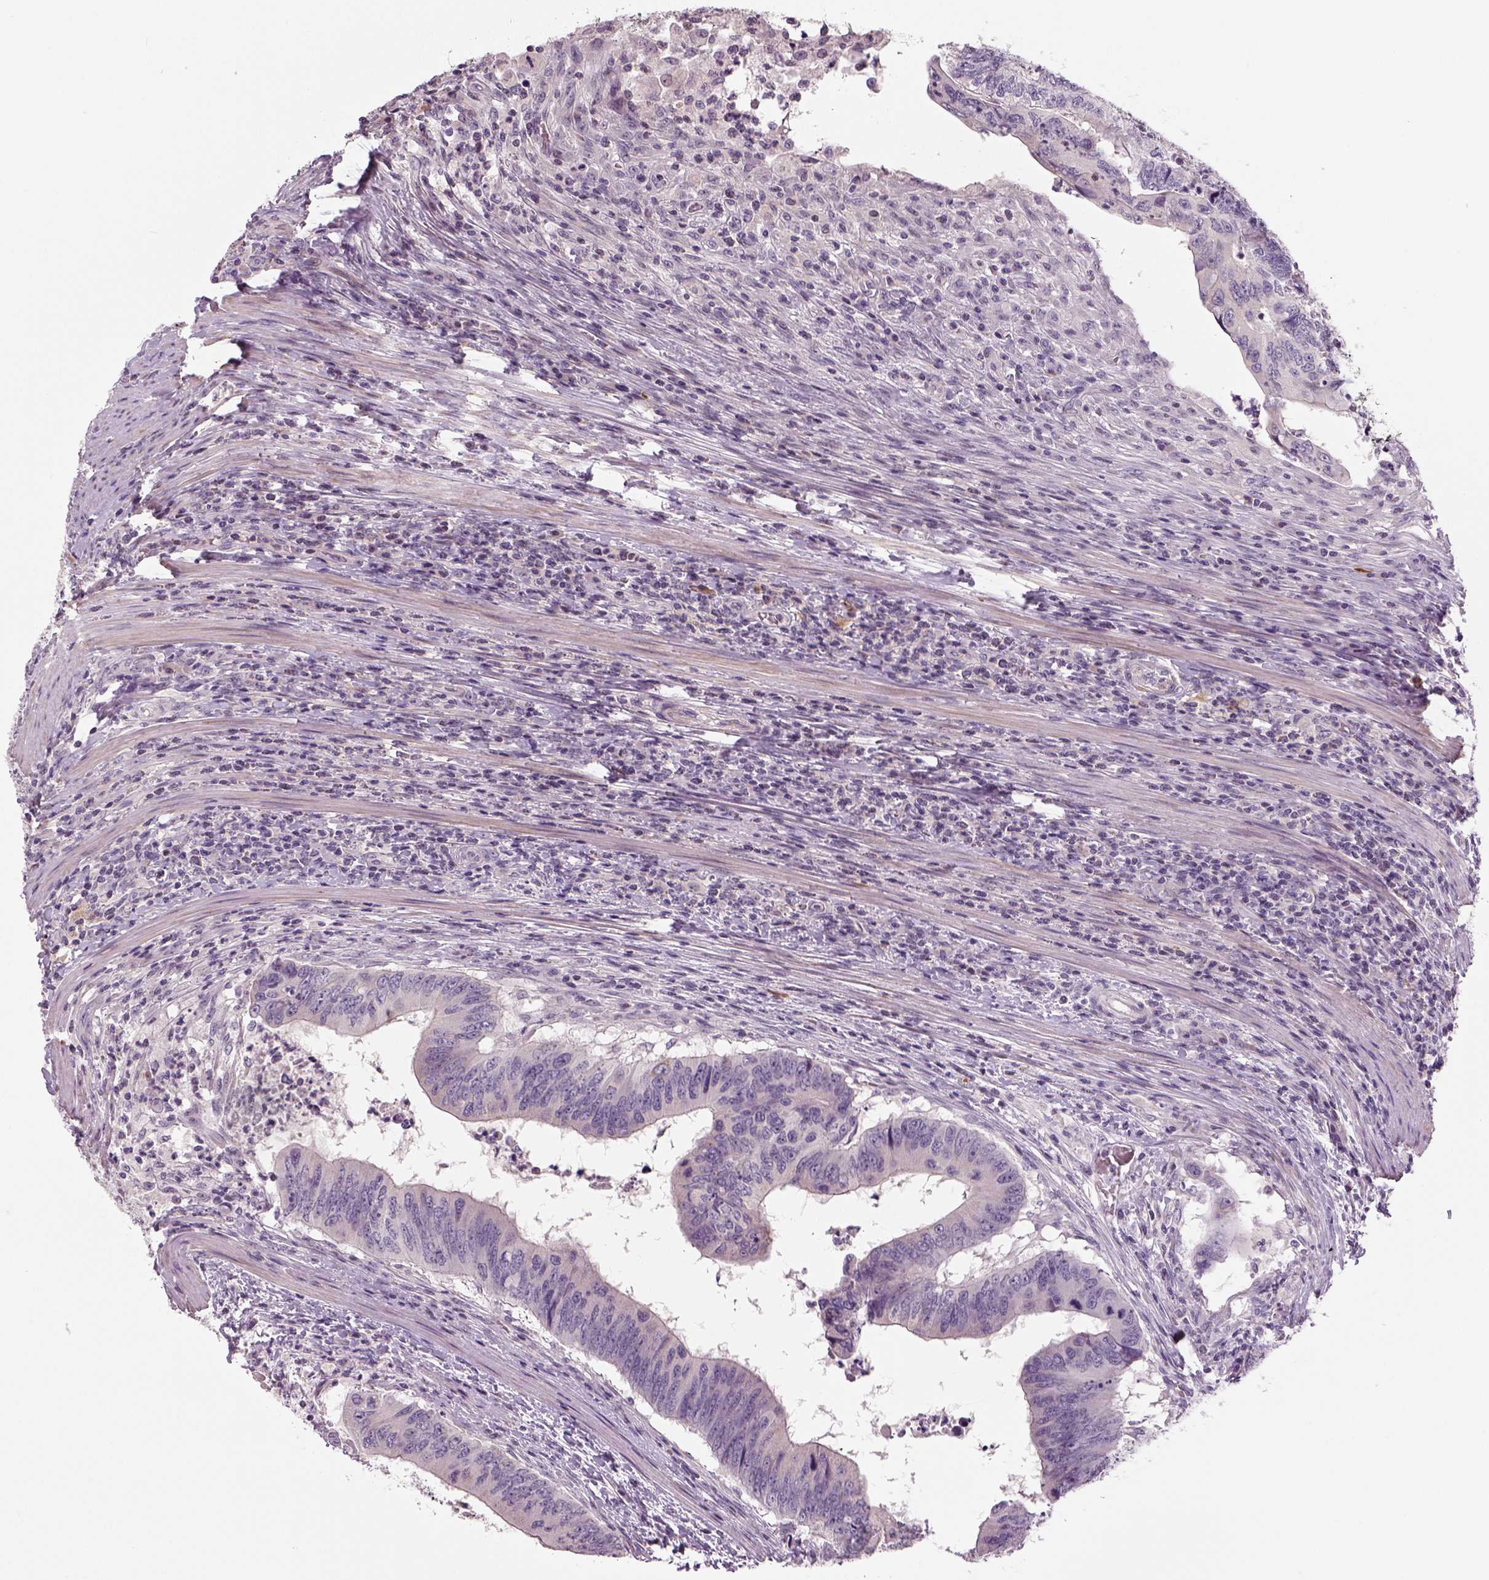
{"staining": {"intensity": "negative", "quantity": "none", "location": "none"}, "tissue": "colorectal cancer", "cell_type": "Tumor cells", "image_type": "cancer", "snomed": [{"axis": "morphology", "description": "Adenocarcinoma, NOS"}, {"axis": "topography", "description": "Colon"}], "caption": "Colorectal cancer stained for a protein using immunohistochemistry (IHC) exhibits no expression tumor cells.", "gene": "NECAB1", "patient": {"sex": "male", "age": 53}}